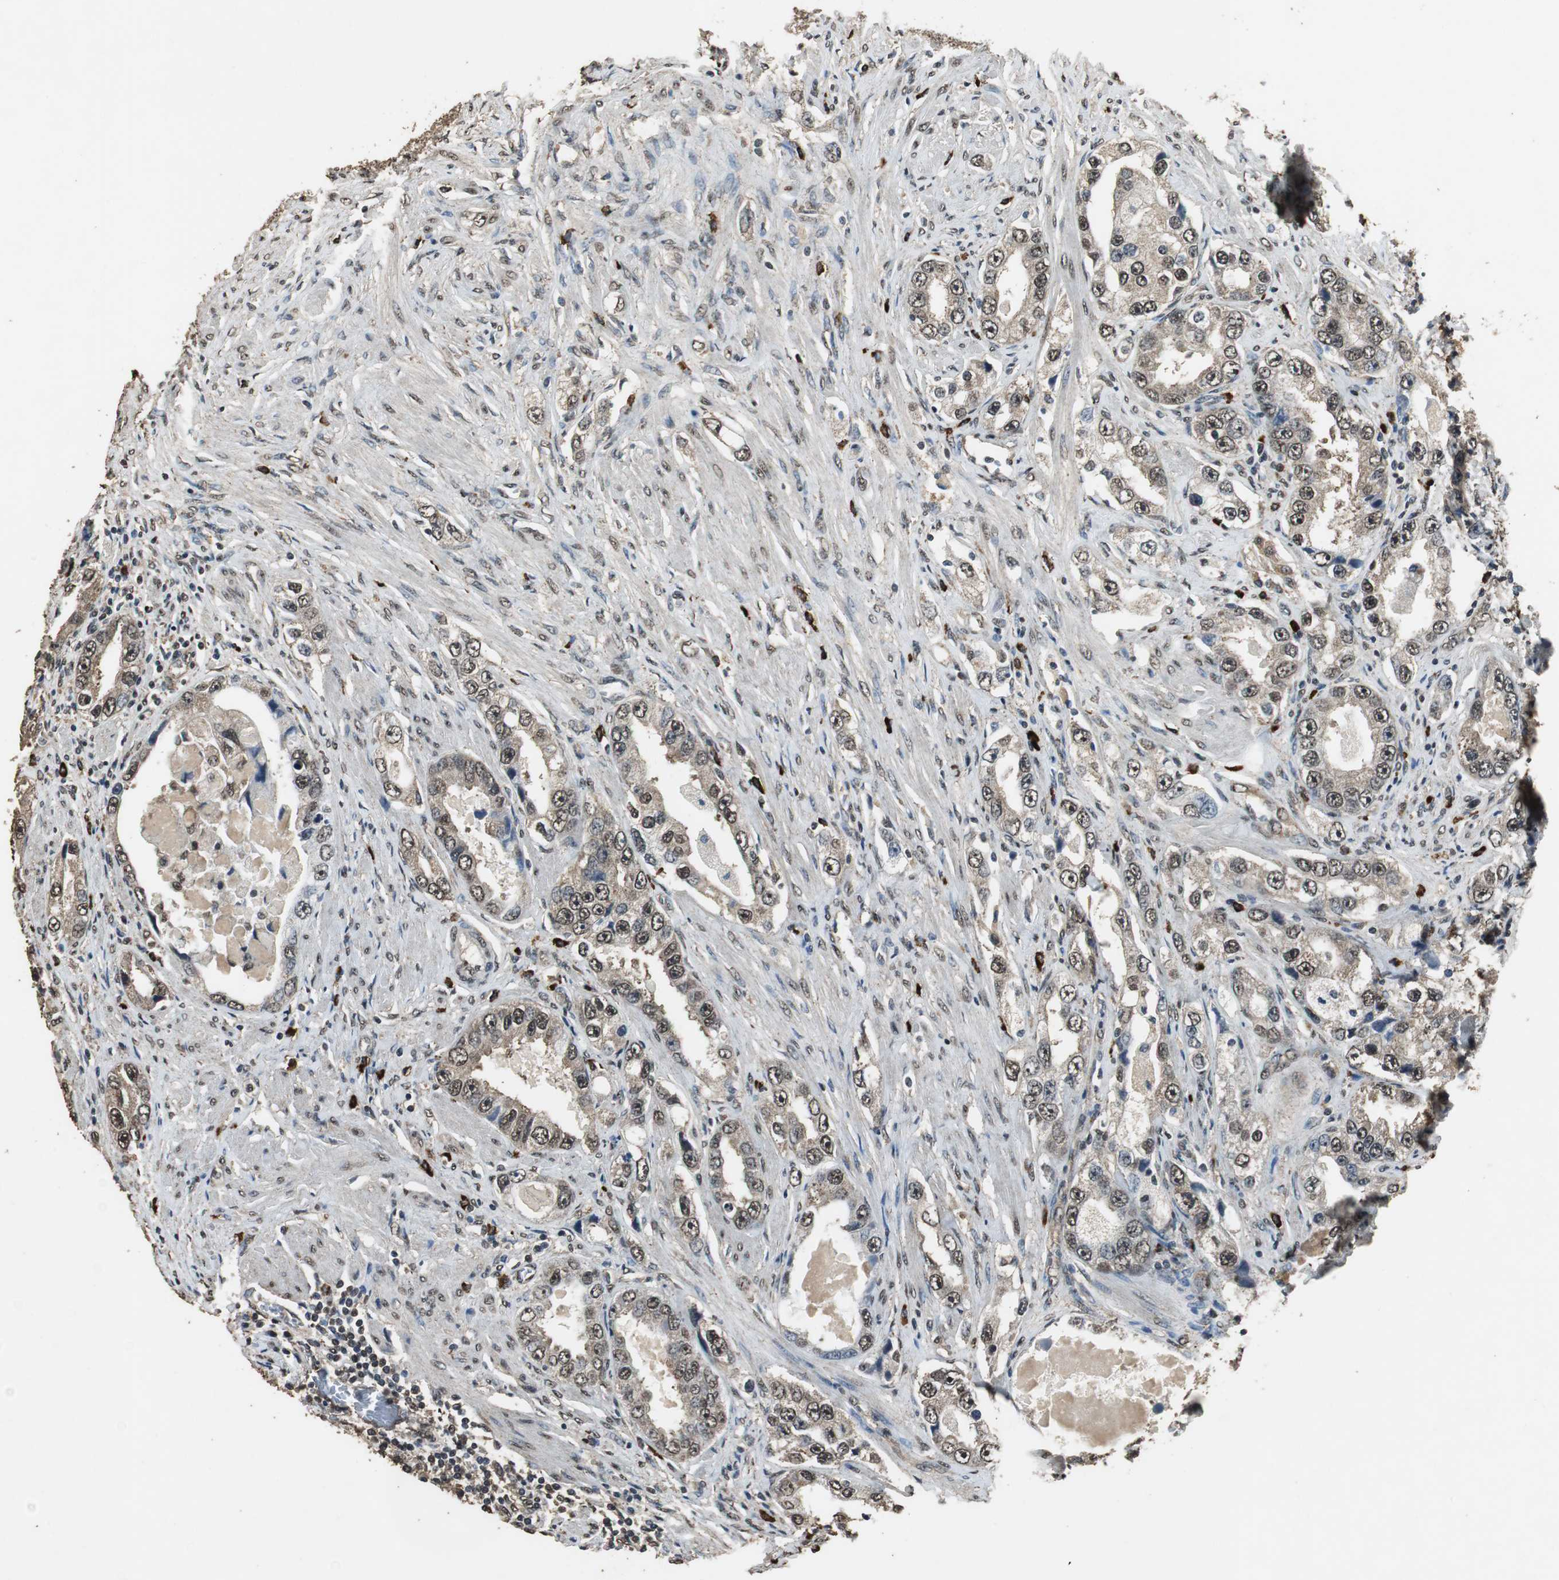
{"staining": {"intensity": "moderate", "quantity": ">75%", "location": "cytoplasmic/membranous,nuclear"}, "tissue": "prostate cancer", "cell_type": "Tumor cells", "image_type": "cancer", "snomed": [{"axis": "morphology", "description": "Adenocarcinoma, High grade"}, {"axis": "topography", "description": "Prostate"}], "caption": "Immunohistochemical staining of human prostate cancer (adenocarcinoma (high-grade)) exhibits moderate cytoplasmic/membranous and nuclear protein staining in approximately >75% of tumor cells.", "gene": "PPP1R13B", "patient": {"sex": "male", "age": 63}}